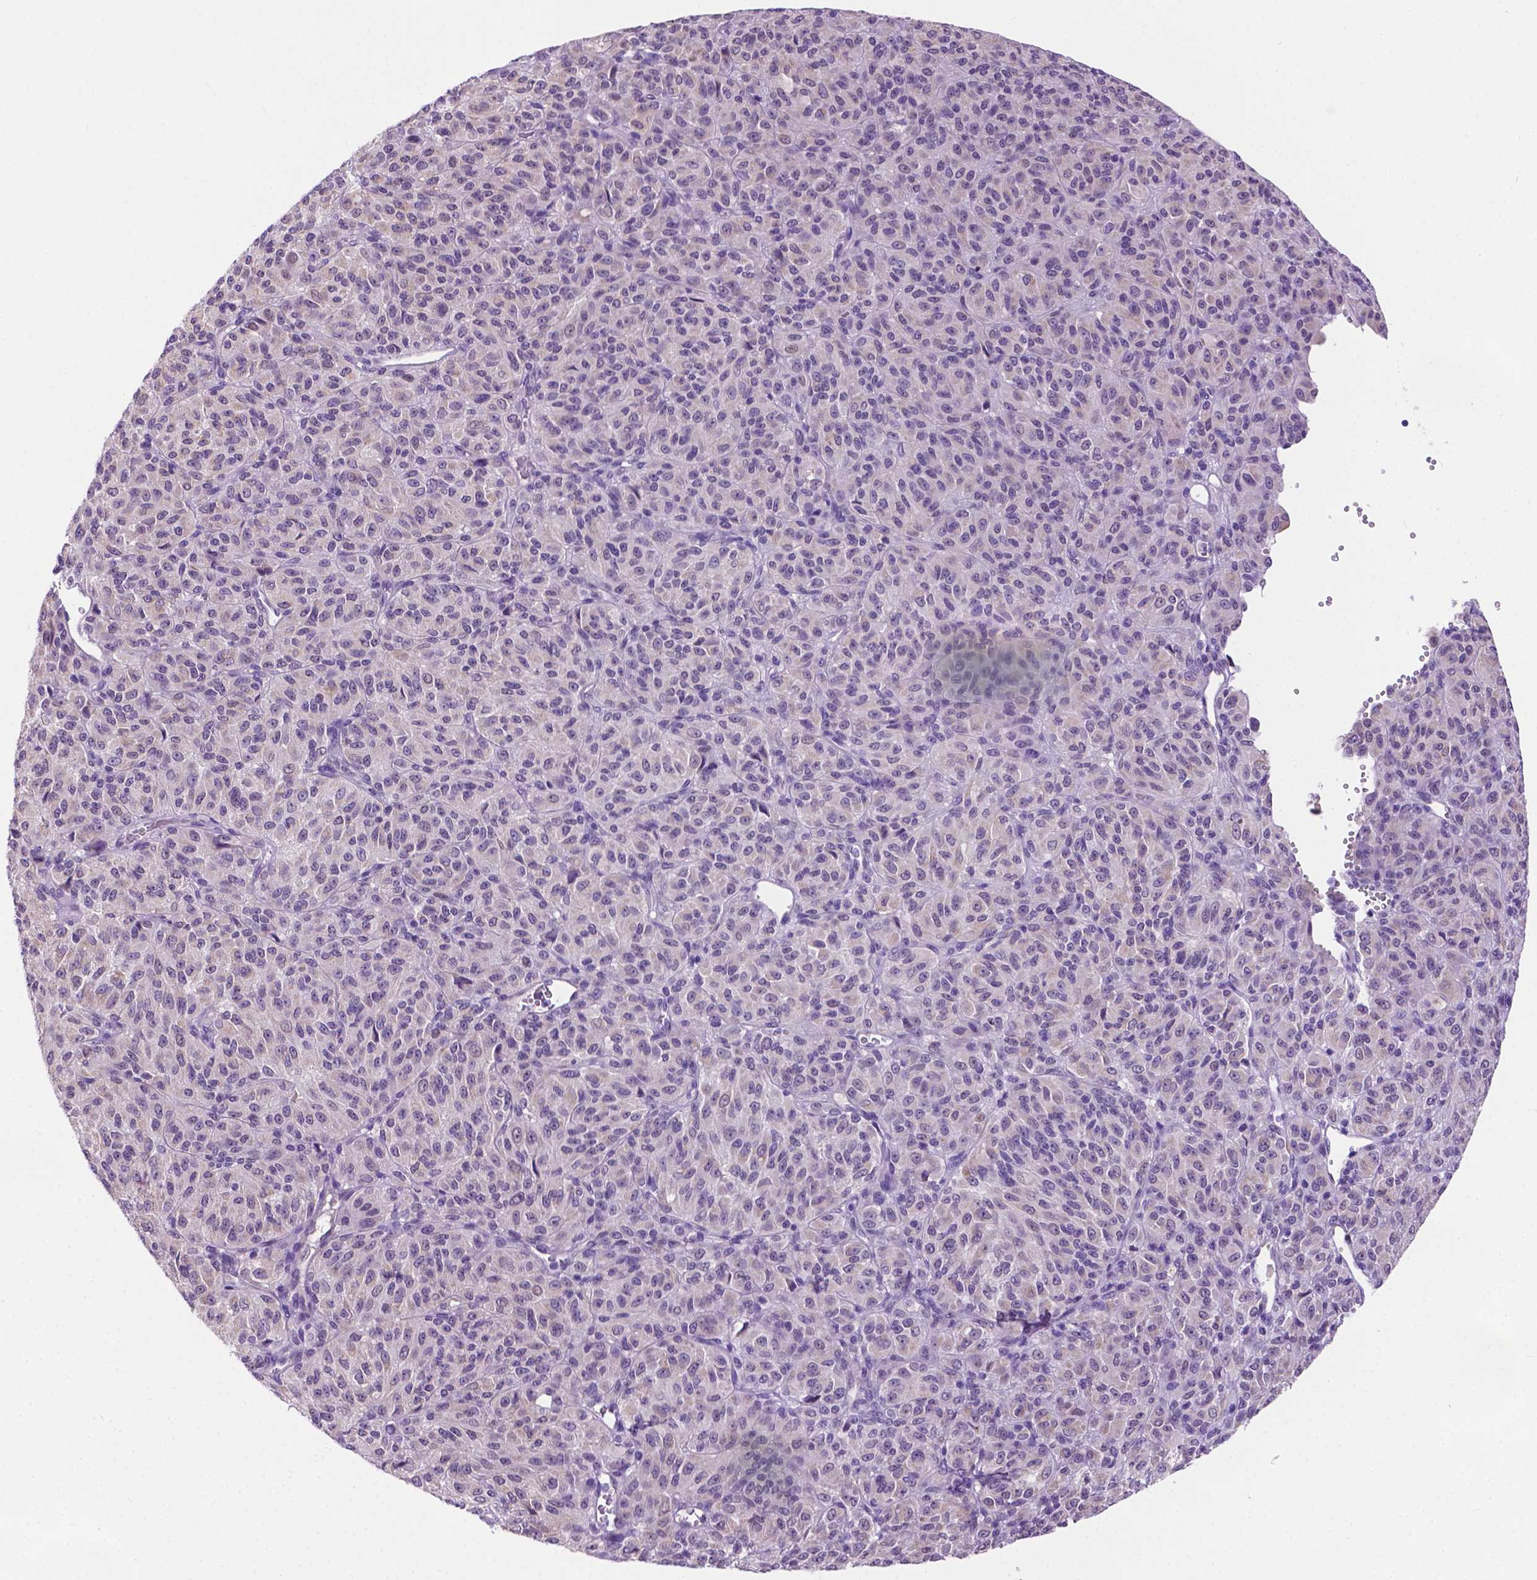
{"staining": {"intensity": "negative", "quantity": "none", "location": "none"}, "tissue": "melanoma", "cell_type": "Tumor cells", "image_type": "cancer", "snomed": [{"axis": "morphology", "description": "Malignant melanoma, Metastatic site"}, {"axis": "topography", "description": "Brain"}], "caption": "Malignant melanoma (metastatic site) stained for a protein using immunohistochemistry demonstrates no staining tumor cells.", "gene": "MMP27", "patient": {"sex": "female", "age": 56}}